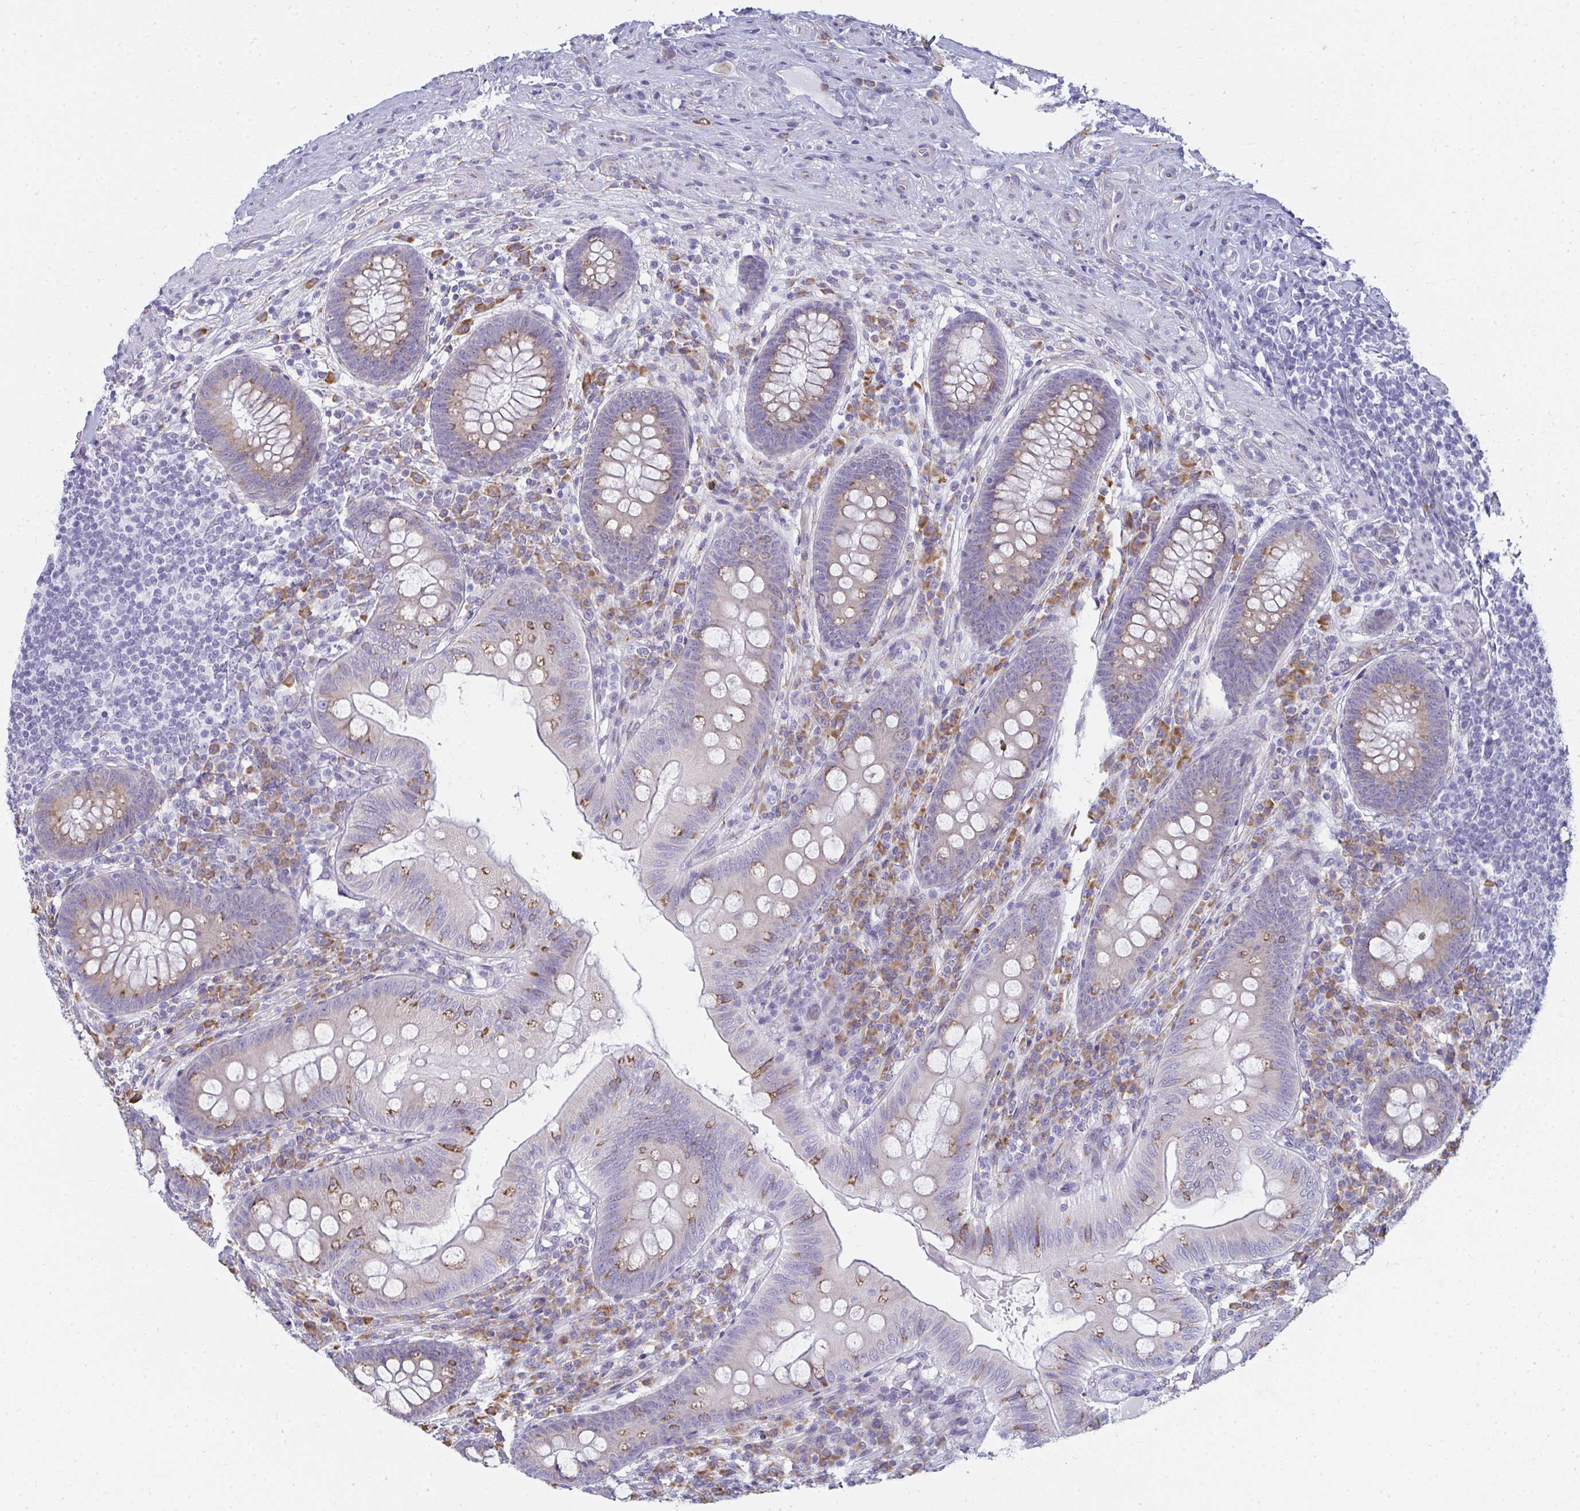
{"staining": {"intensity": "moderate", "quantity": "<25%", "location": "cytoplasmic/membranous"}, "tissue": "appendix", "cell_type": "Glandular cells", "image_type": "normal", "snomed": [{"axis": "morphology", "description": "Normal tissue, NOS"}, {"axis": "topography", "description": "Appendix"}], "caption": "Immunohistochemistry (IHC) histopathology image of unremarkable appendix: appendix stained using immunohistochemistry demonstrates low levels of moderate protein expression localized specifically in the cytoplasmic/membranous of glandular cells, appearing as a cytoplasmic/membranous brown color.", "gene": "SHROOM1", "patient": {"sex": "male", "age": 71}}